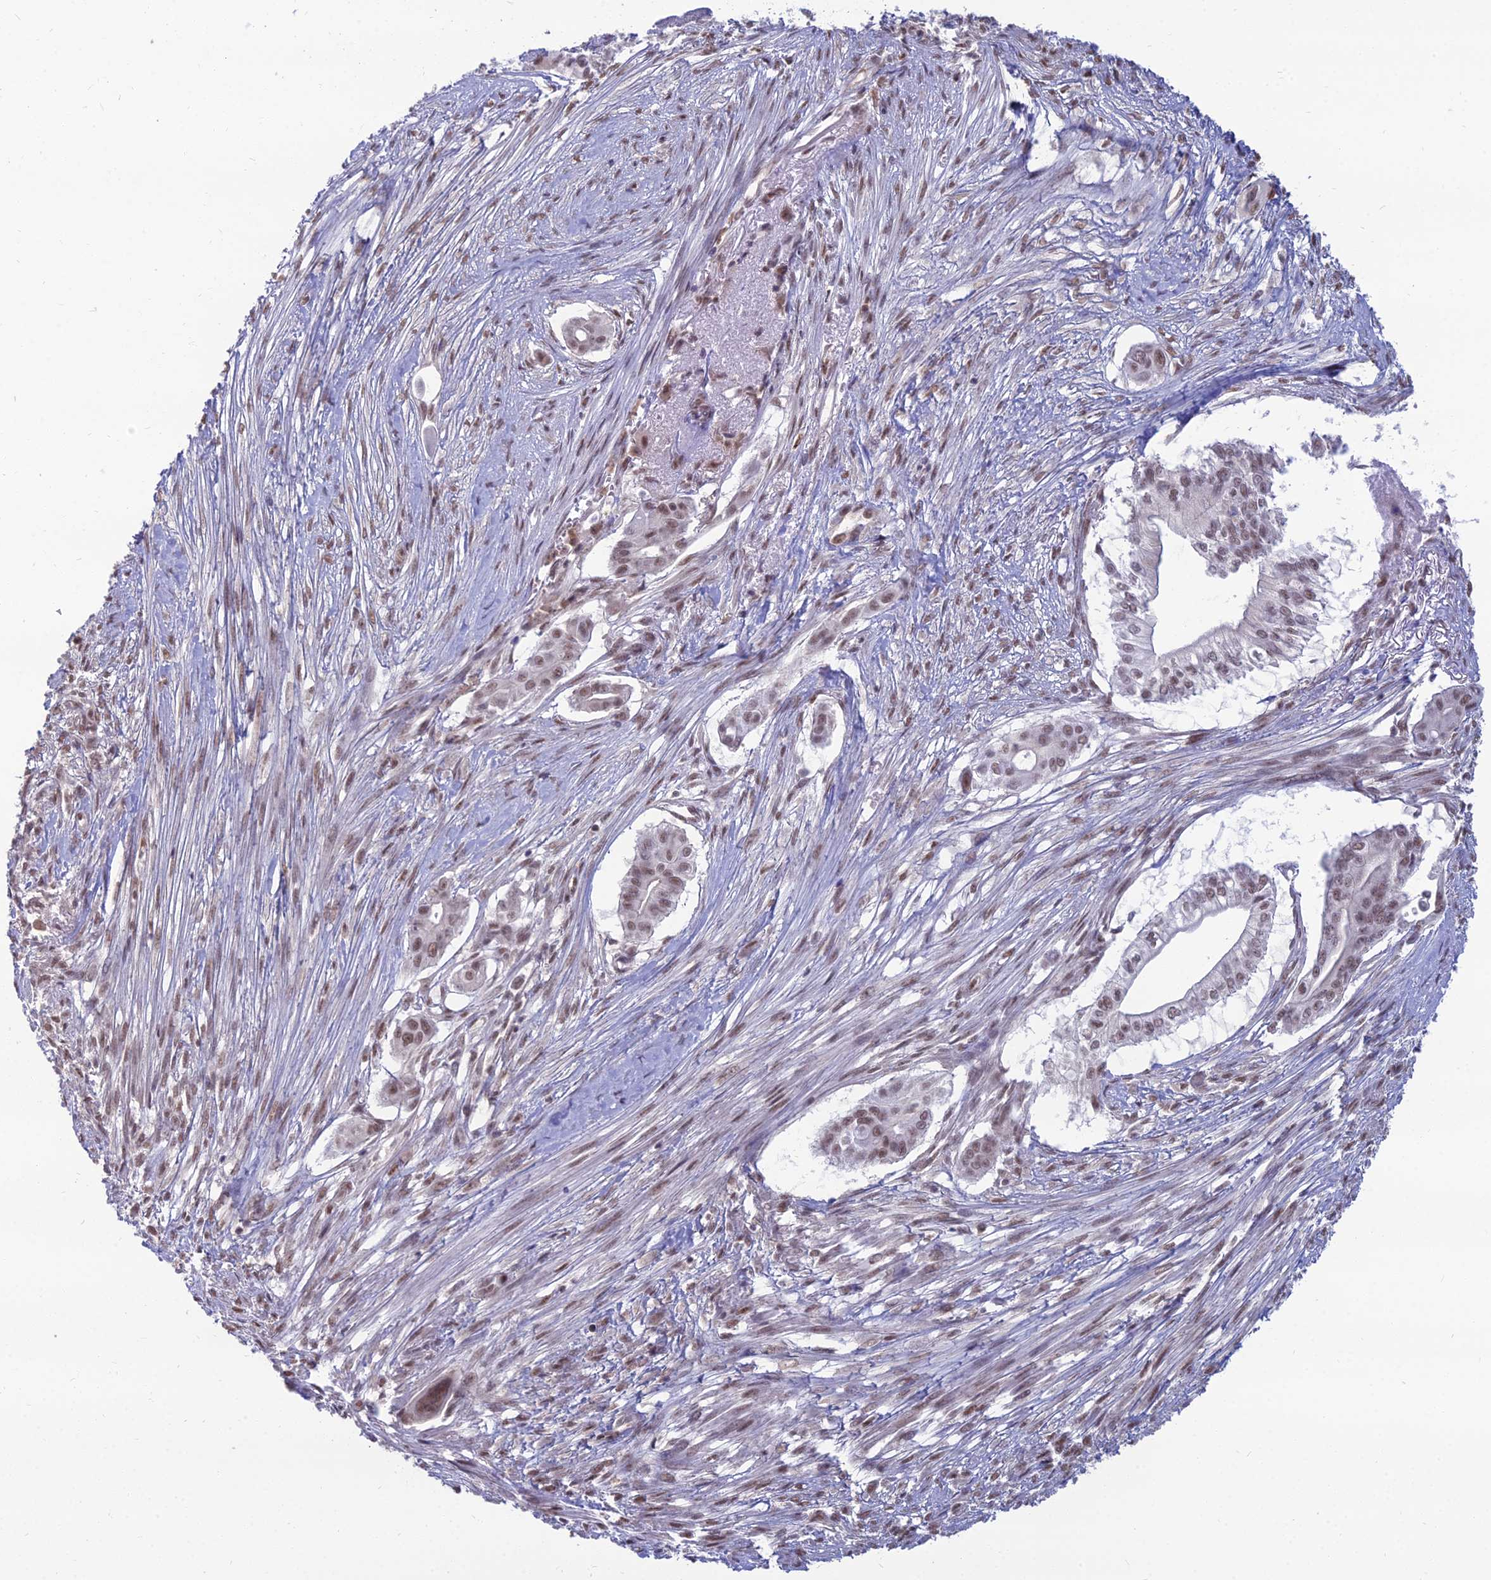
{"staining": {"intensity": "moderate", "quantity": "25%-75%", "location": "nuclear"}, "tissue": "pancreatic cancer", "cell_type": "Tumor cells", "image_type": "cancer", "snomed": [{"axis": "morphology", "description": "Adenocarcinoma, NOS"}, {"axis": "topography", "description": "Pancreas"}], "caption": "A histopathology image of human adenocarcinoma (pancreatic) stained for a protein demonstrates moderate nuclear brown staining in tumor cells. The protein is shown in brown color, while the nuclei are stained blue.", "gene": "SRSF7", "patient": {"sex": "male", "age": 68}}